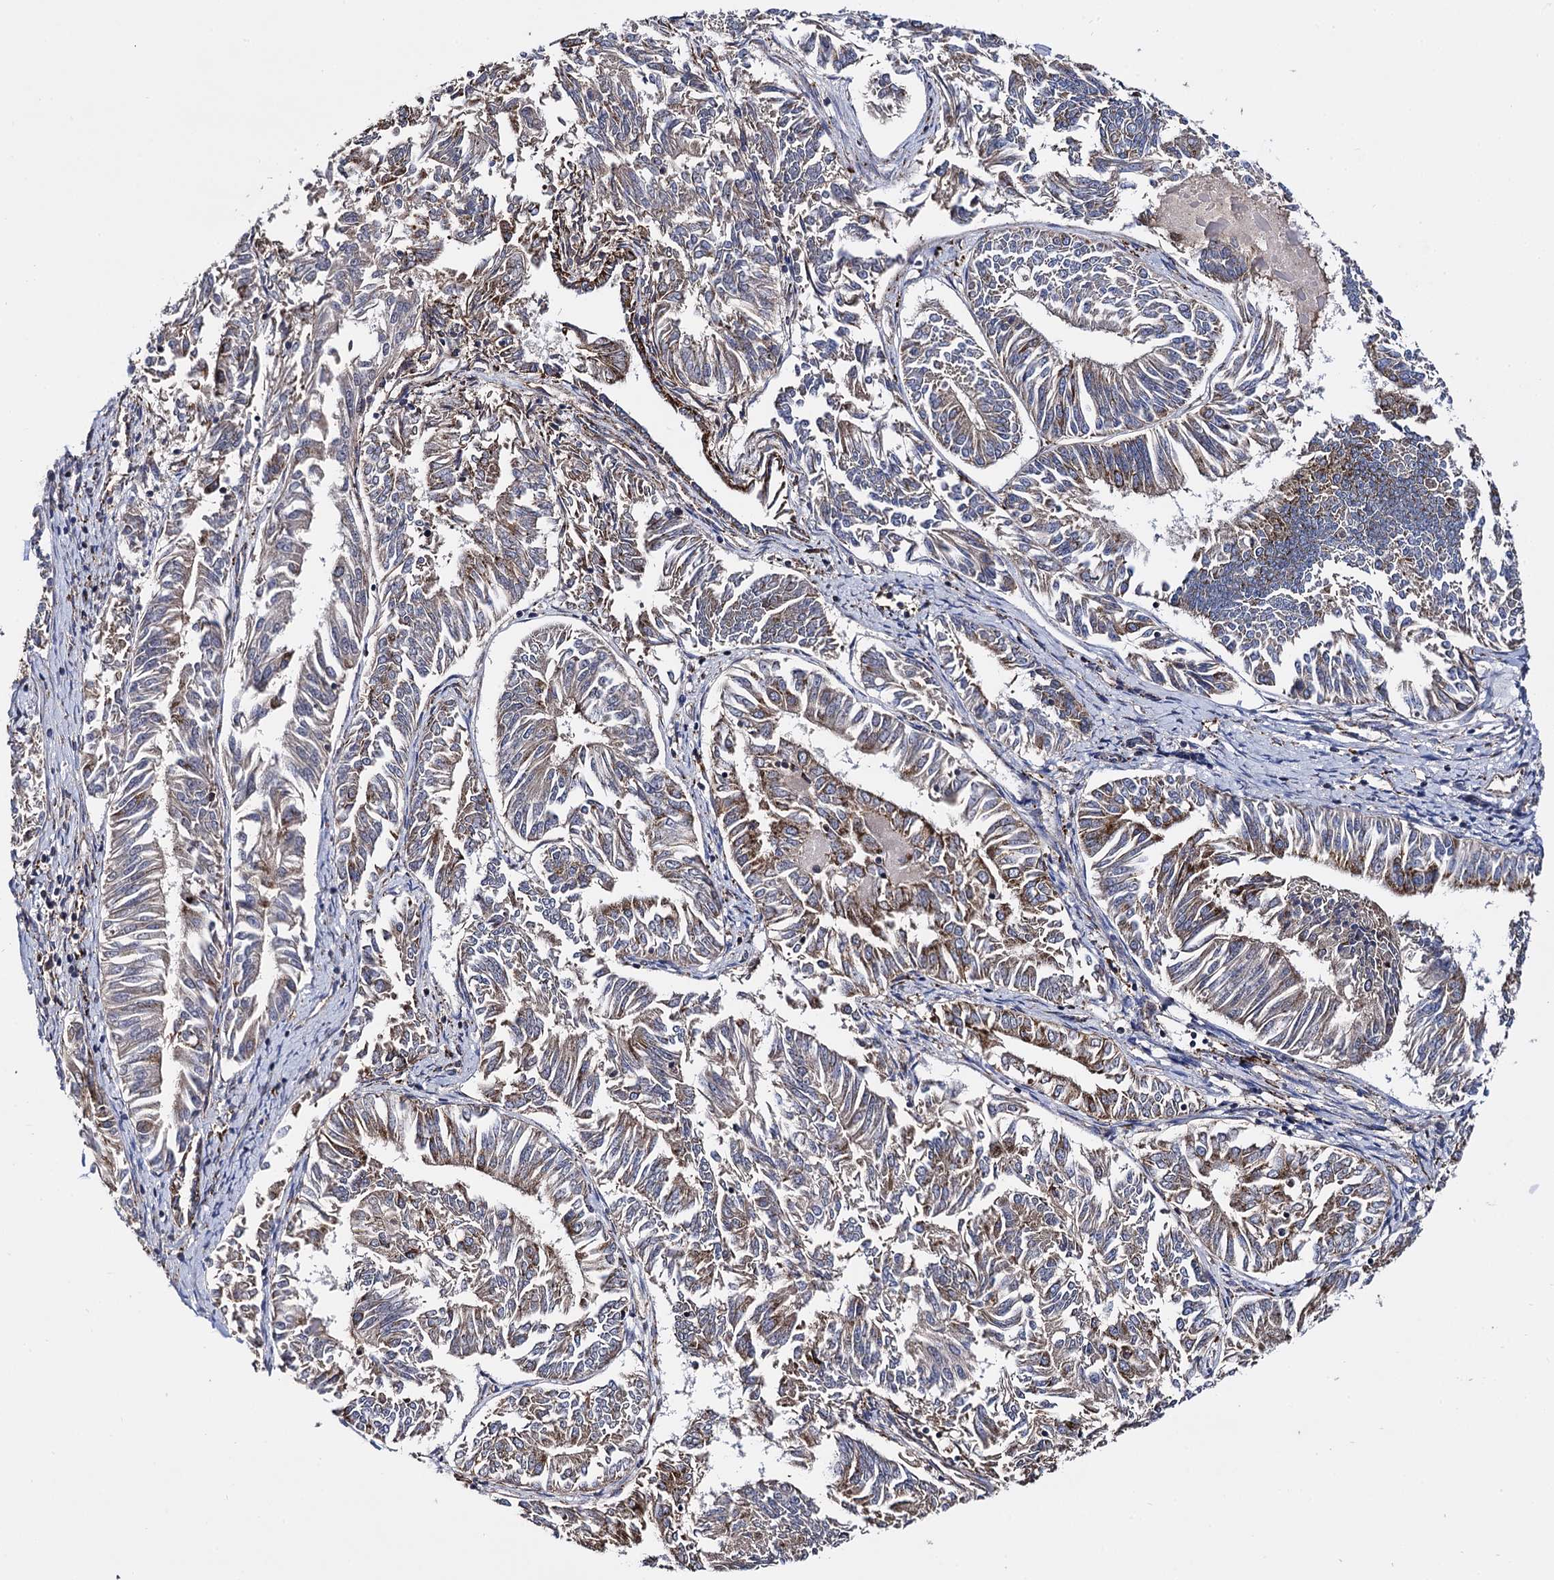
{"staining": {"intensity": "weak", "quantity": "25%-75%", "location": "cytoplasmic/membranous"}, "tissue": "endometrial cancer", "cell_type": "Tumor cells", "image_type": "cancer", "snomed": [{"axis": "morphology", "description": "Adenocarcinoma, NOS"}, {"axis": "topography", "description": "Endometrium"}], "caption": "There is low levels of weak cytoplasmic/membranous staining in tumor cells of endometrial cancer, as demonstrated by immunohistochemical staining (brown color).", "gene": "IQCH", "patient": {"sex": "female", "age": 58}}